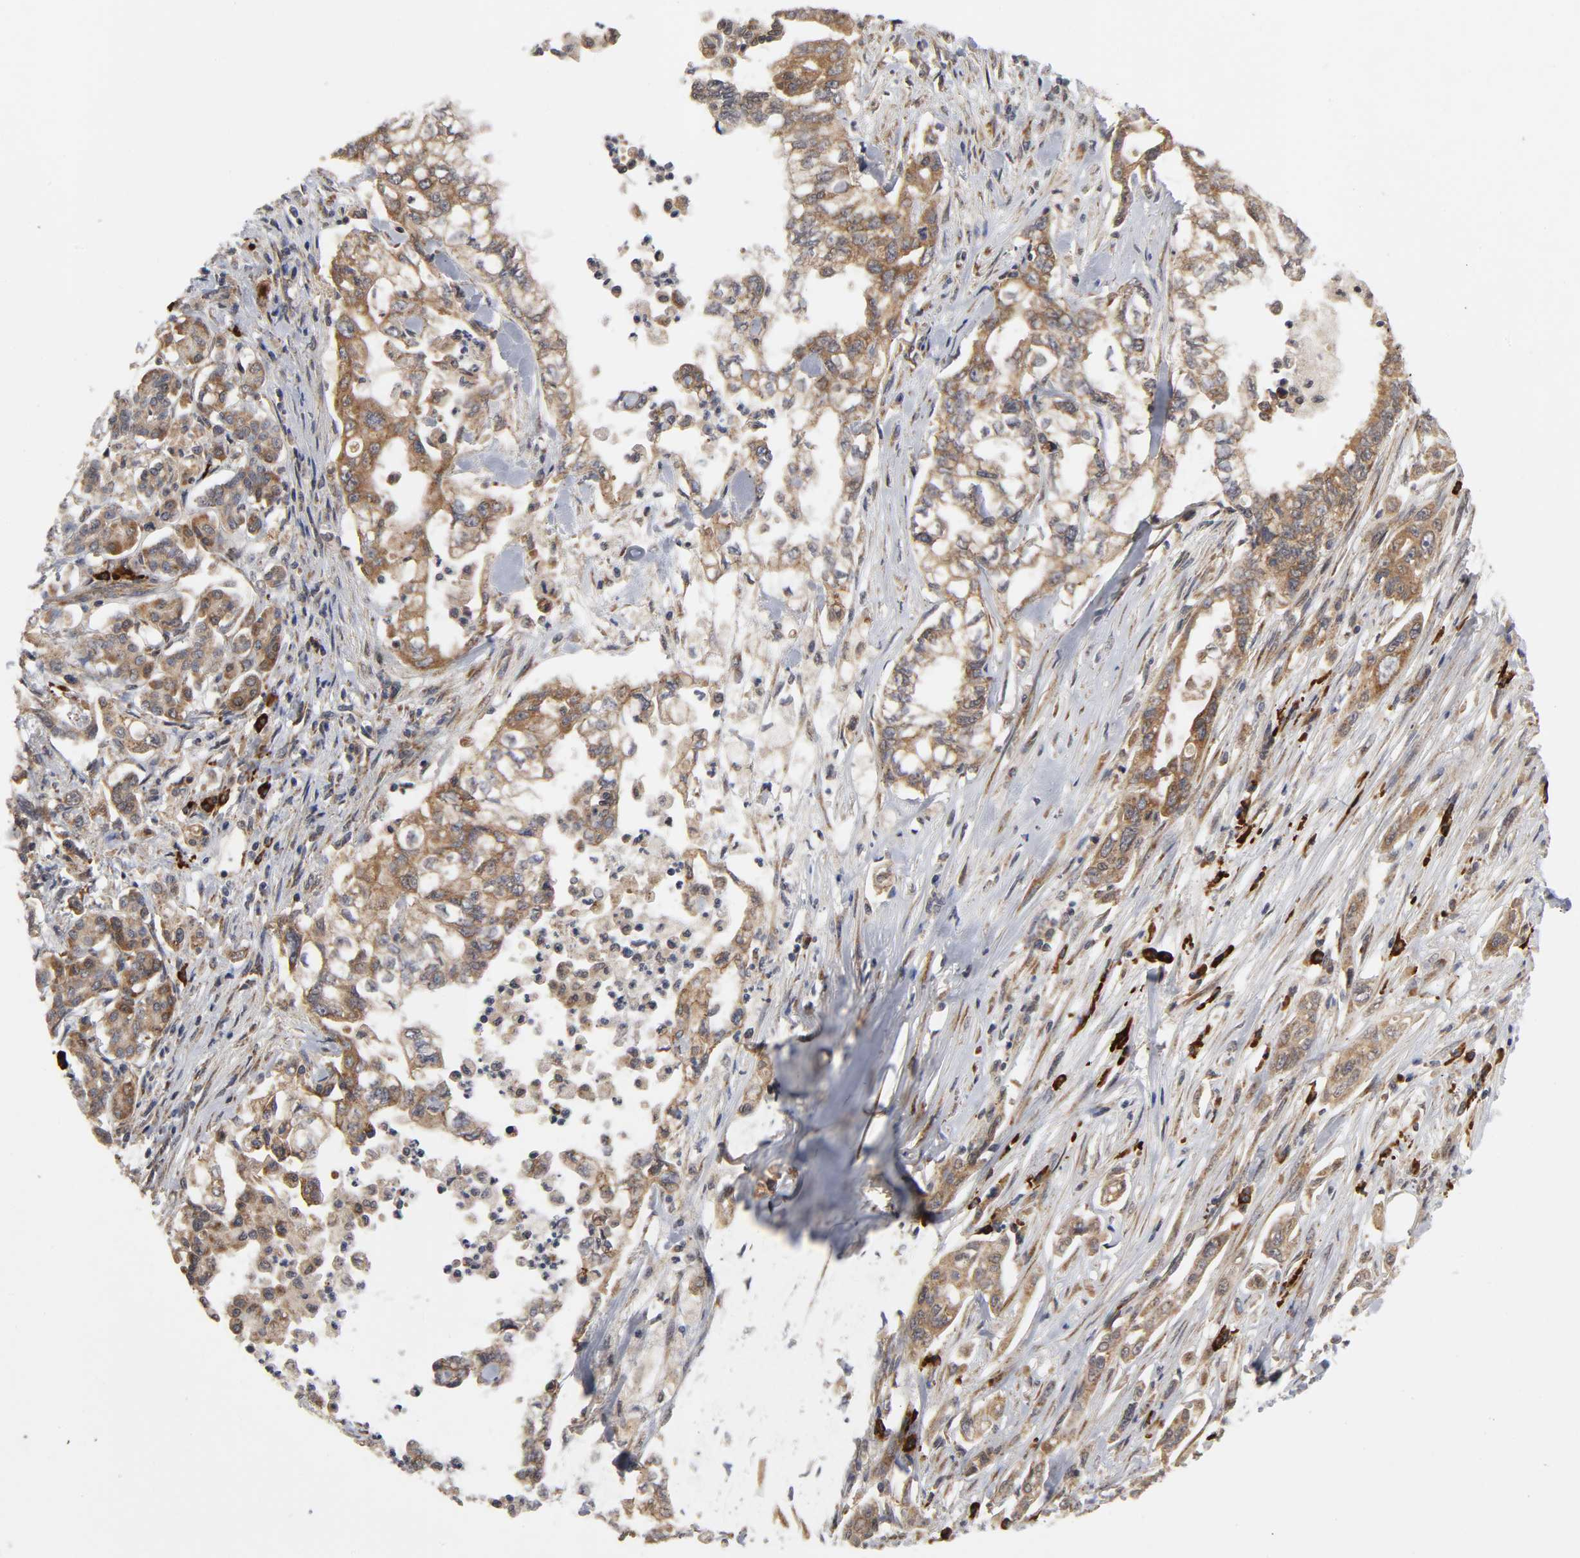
{"staining": {"intensity": "moderate", "quantity": ">75%", "location": "cytoplasmic/membranous"}, "tissue": "pancreatic cancer", "cell_type": "Tumor cells", "image_type": "cancer", "snomed": [{"axis": "morphology", "description": "Normal tissue, NOS"}, {"axis": "topography", "description": "Pancreas"}], "caption": "Immunohistochemistry (IHC) of pancreatic cancer displays medium levels of moderate cytoplasmic/membranous expression in approximately >75% of tumor cells.", "gene": "SLC30A9", "patient": {"sex": "male", "age": 42}}